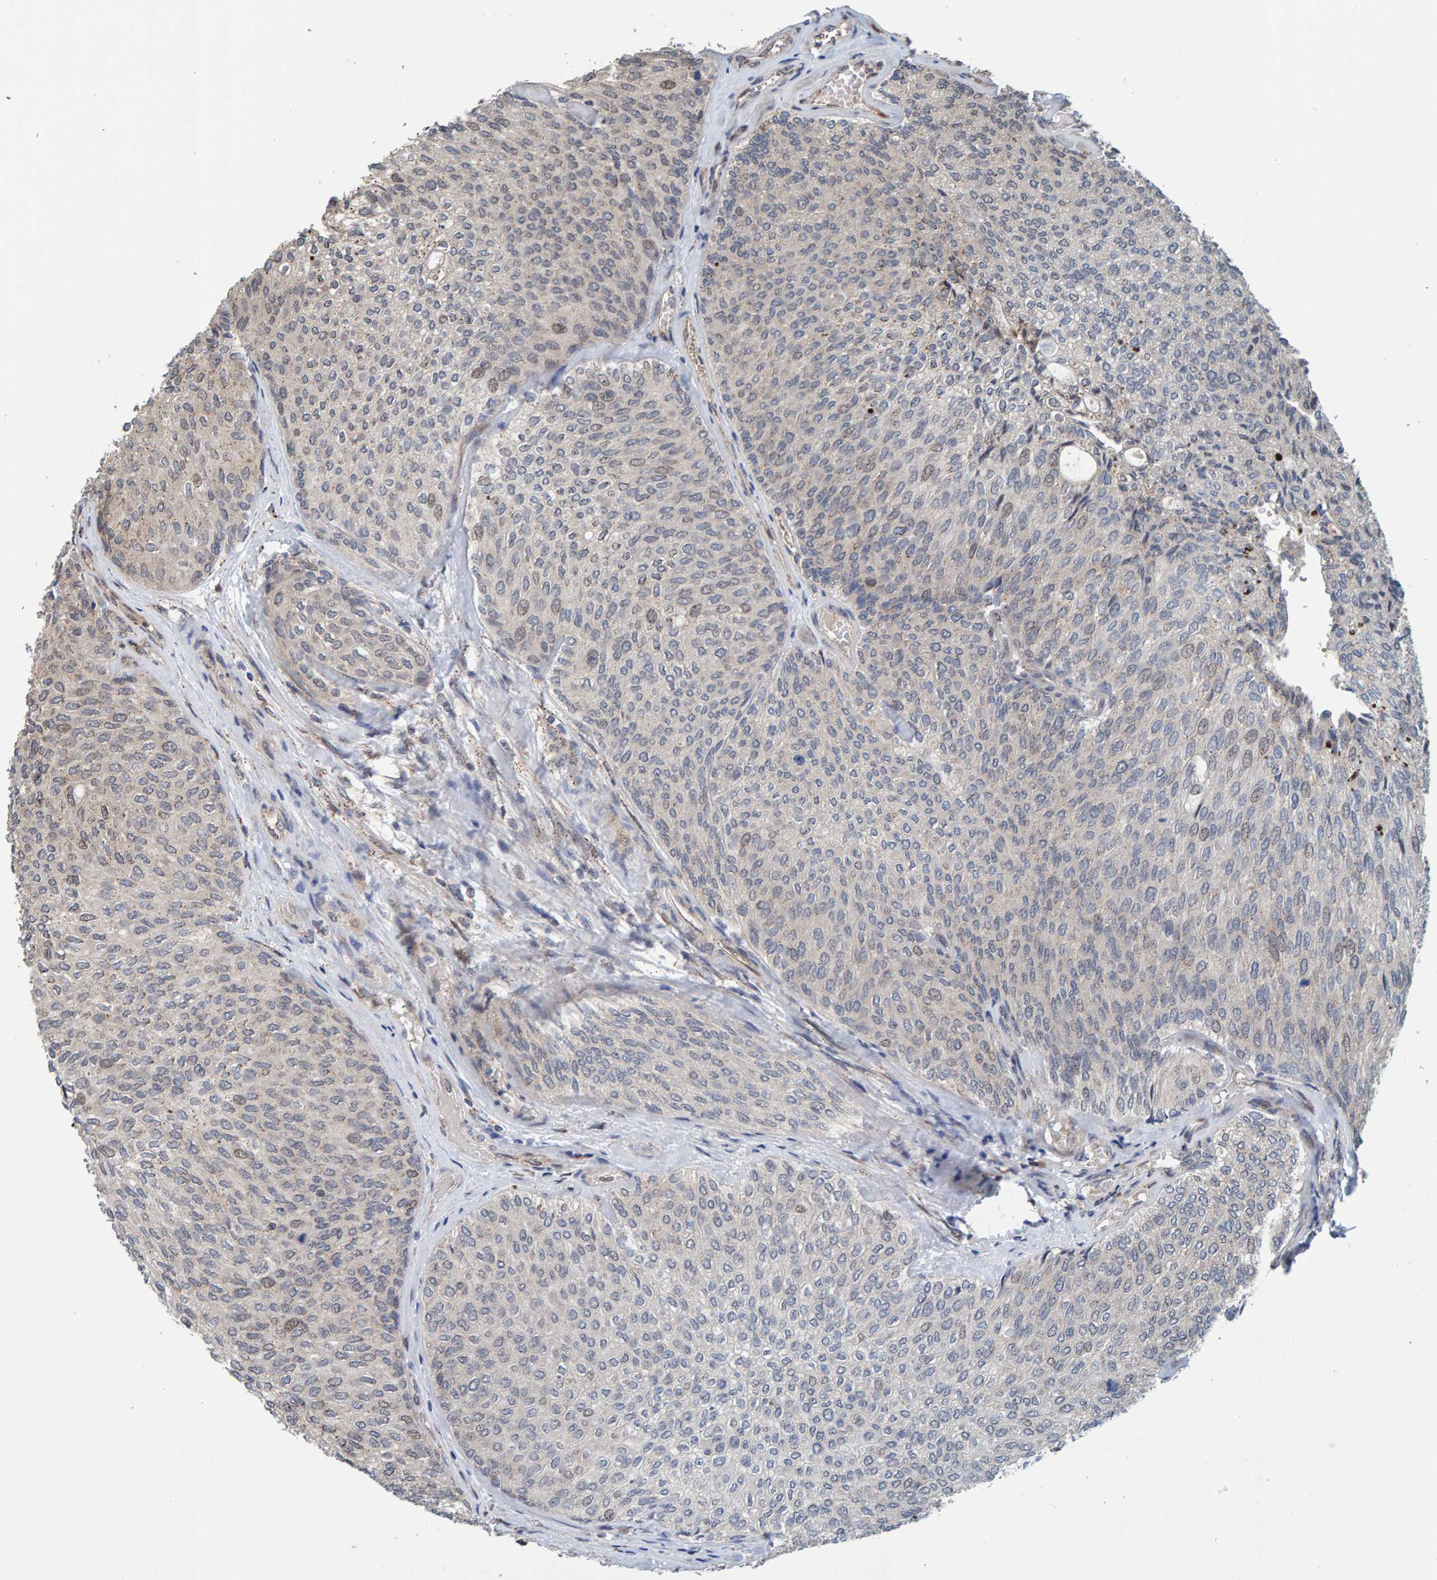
{"staining": {"intensity": "negative", "quantity": "none", "location": "none"}, "tissue": "urothelial cancer", "cell_type": "Tumor cells", "image_type": "cancer", "snomed": [{"axis": "morphology", "description": "Urothelial carcinoma, Low grade"}, {"axis": "topography", "description": "Urinary bladder"}], "caption": "IHC image of neoplastic tissue: human urothelial cancer stained with DAB demonstrates no significant protein staining in tumor cells.", "gene": "CCDC25", "patient": {"sex": "female", "age": 79}}